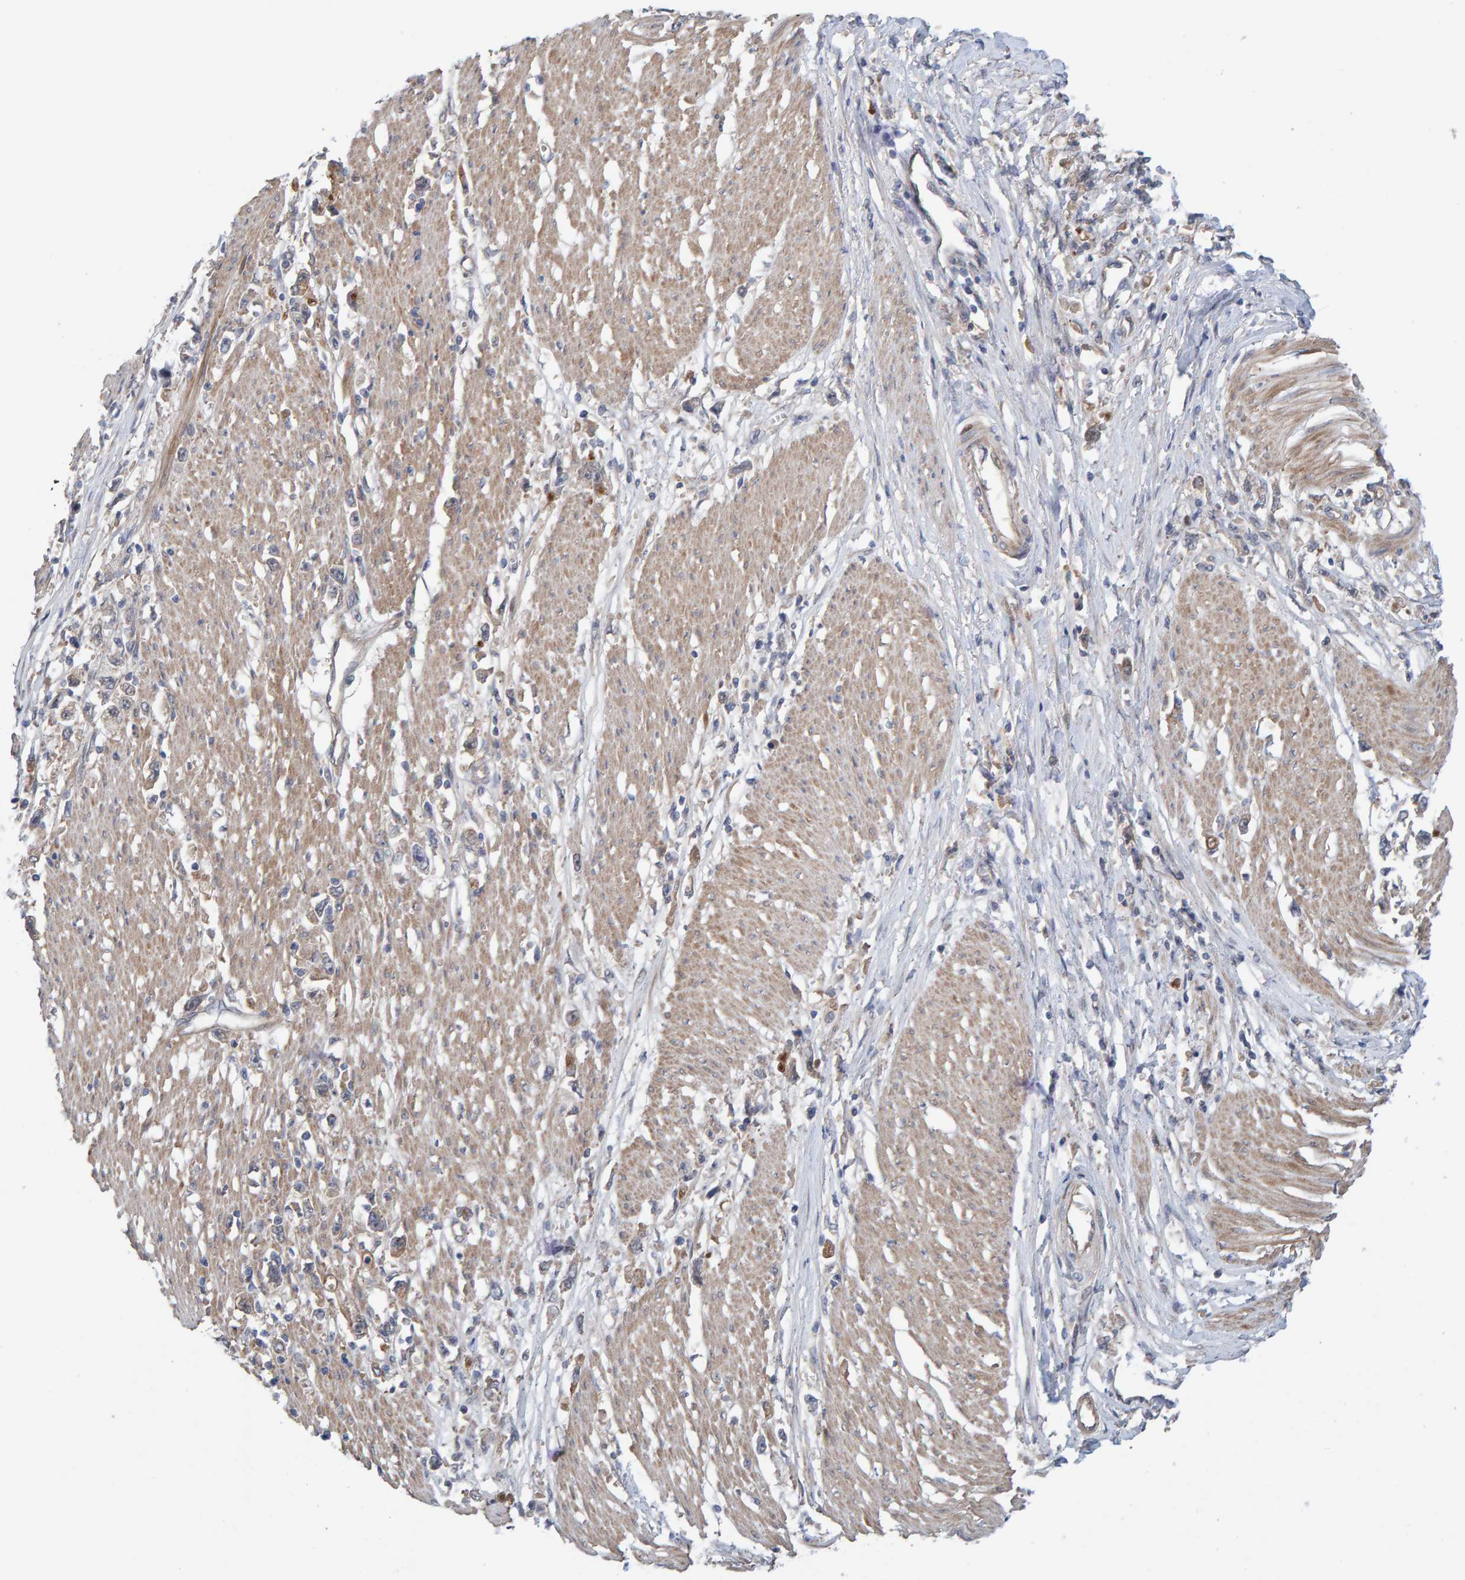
{"staining": {"intensity": "weak", "quantity": "<25%", "location": "cytoplasmic/membranous"}, "tissue": "stomach cancer", "cell_type": "Tumor cells", "image_type": "cancer", "snomed": [{"axis": "morphology", "description": "Adenocarcinoma, NOS"}, {"axis": "topography", "description": "Stomach"}], "caption": "The micrograph displays no significant staining in tumor cells of stomach cancer.", "gene": "LRSAM1", "patient": {"sex": "female", "age": 59}}